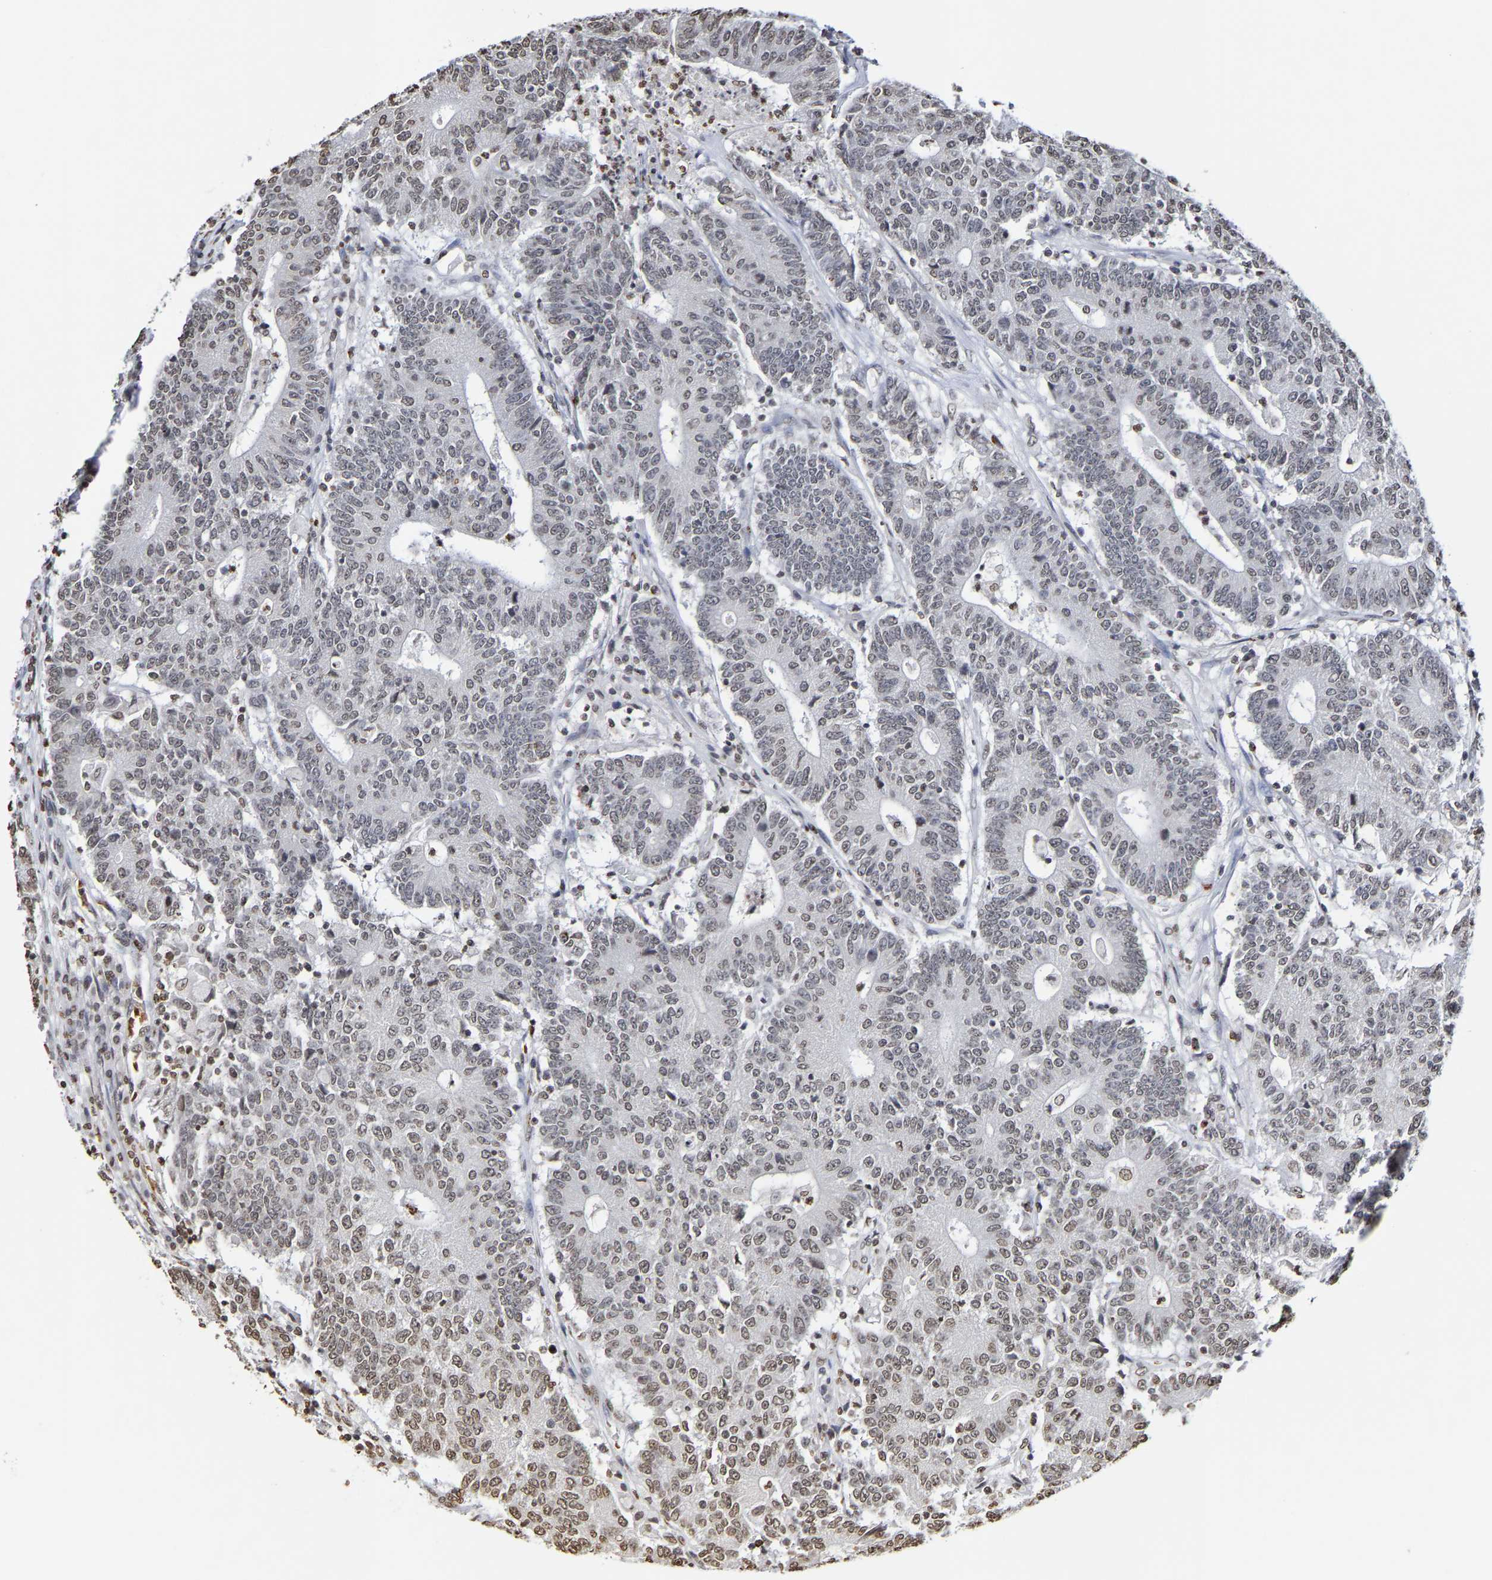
{"staining": {"intensity": "weak", "quantity": ">75%", "location": "nuclear"}, "tissue": "colorectal cancer", "cell_type": "Tumor cells", "image_type": "cancer", "snomed": [{"axis": "morphology", "description": "Normal tissue, NOS"}, {"axis": "morphology", "description": "Adenocarcinoma, NOS"}, {"axis": "topography", "description": "Colon"}], "caption": "High-power microscopy captured an immunohistochemistry histopathology image of adenocarcinoma (colorectal), revealing weak nuclear expression in approximately >75% of tumor cells.", "gene": "ATF4", "patient": {"sex": "female", "age": 75}}